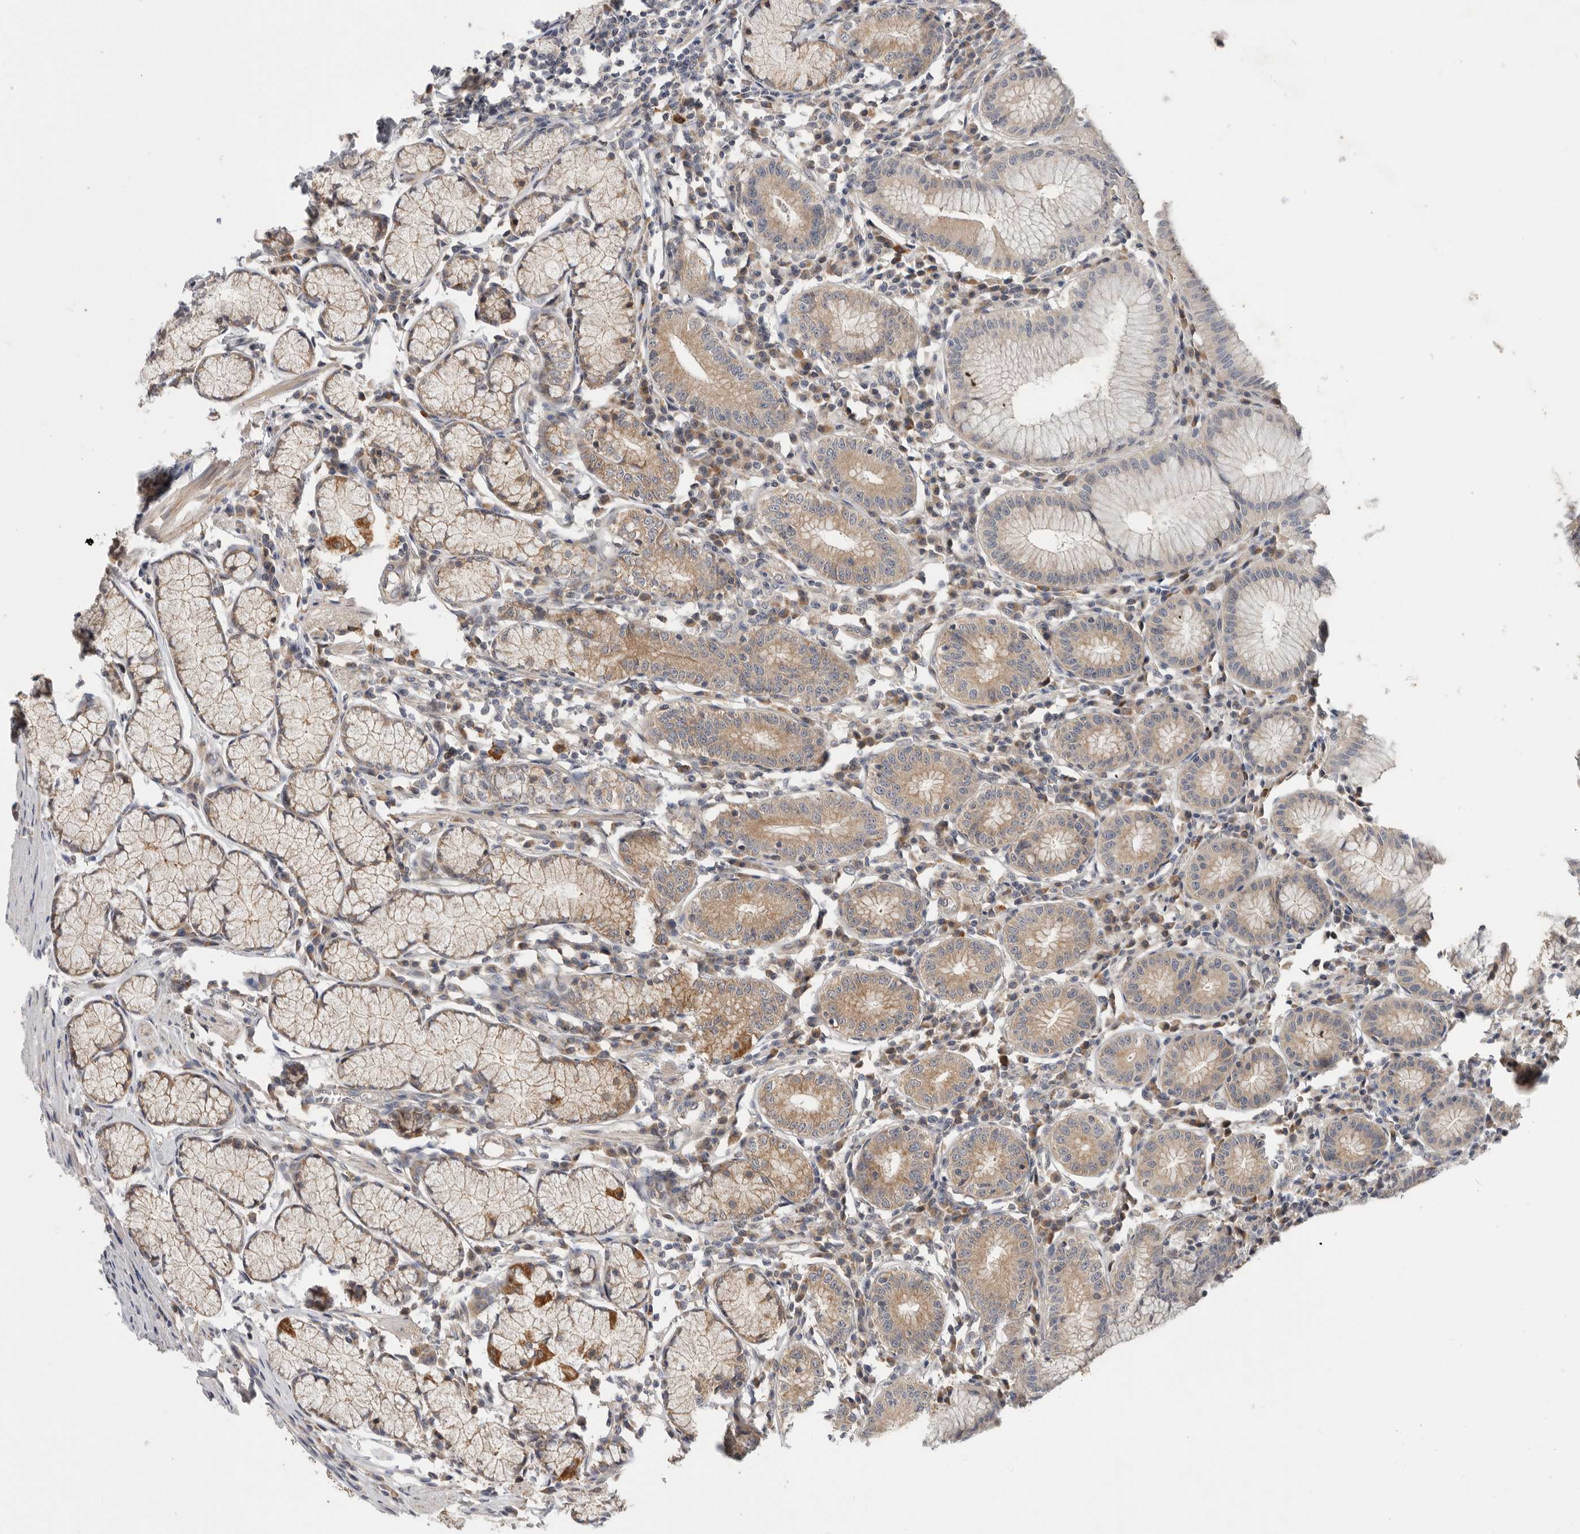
{"staining": {"intensity": "strong", "quantity": "25%-75%", "location": "cytoplasmic/membranous"}, "tissue": "stomach", "cell_type": "Glandular cells", "image_type": "normal", "snomed": [{"axis": "morphology", "description": "Normal tissue, NOS"}, {"axis": "topography", "description": "Stomach"}], "caption": "Protein staining by immunohistochemistry shows strong cytoplasmic/membranous positivity in about 25%-75% of glandular cells in unremarkable stomach.", "gene": "MTFR1L", "patient": {"sex": "male", "age": 55}}